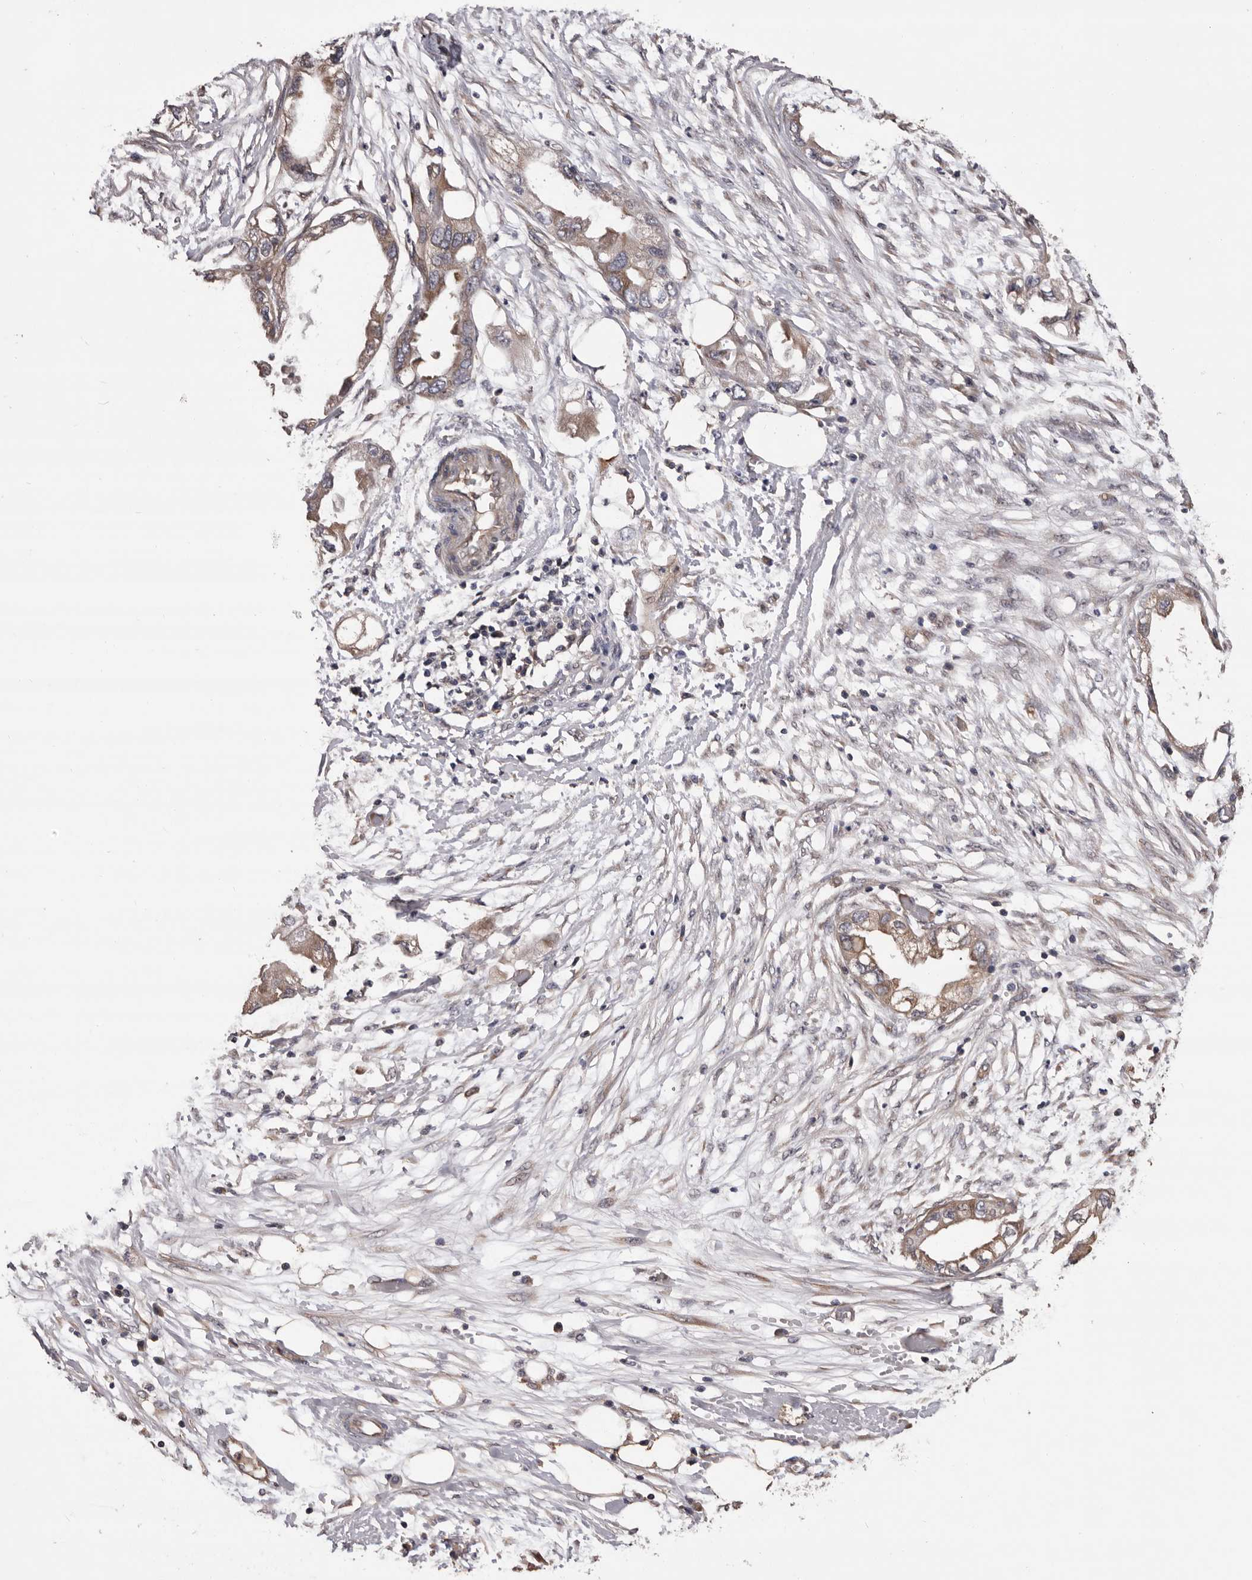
{"staining": {"intensity": "weak", "quantity": "<25%", "location": "cytoplasmic/membranous"}, "tissue": "endometrial cancer", "cell_type": "Tumor cells", "image_type": "cancer", "snomed": [{"axis": "morphology", "description": "Adenocarcinoma, NOS"}, {"axis": "morphology", "description": "Adenocarcinoma, metastatic, NOS"}, {"axis": "topography", "description": "Adipose tissue"}, {"axis": "topography", "description": "Endometrium"}], "caption": "Tumor cells are negative for brown protein staining in endometrial cancer.", "gene": "PRKD1", "patient": {"sex": "female", "age": 67}}